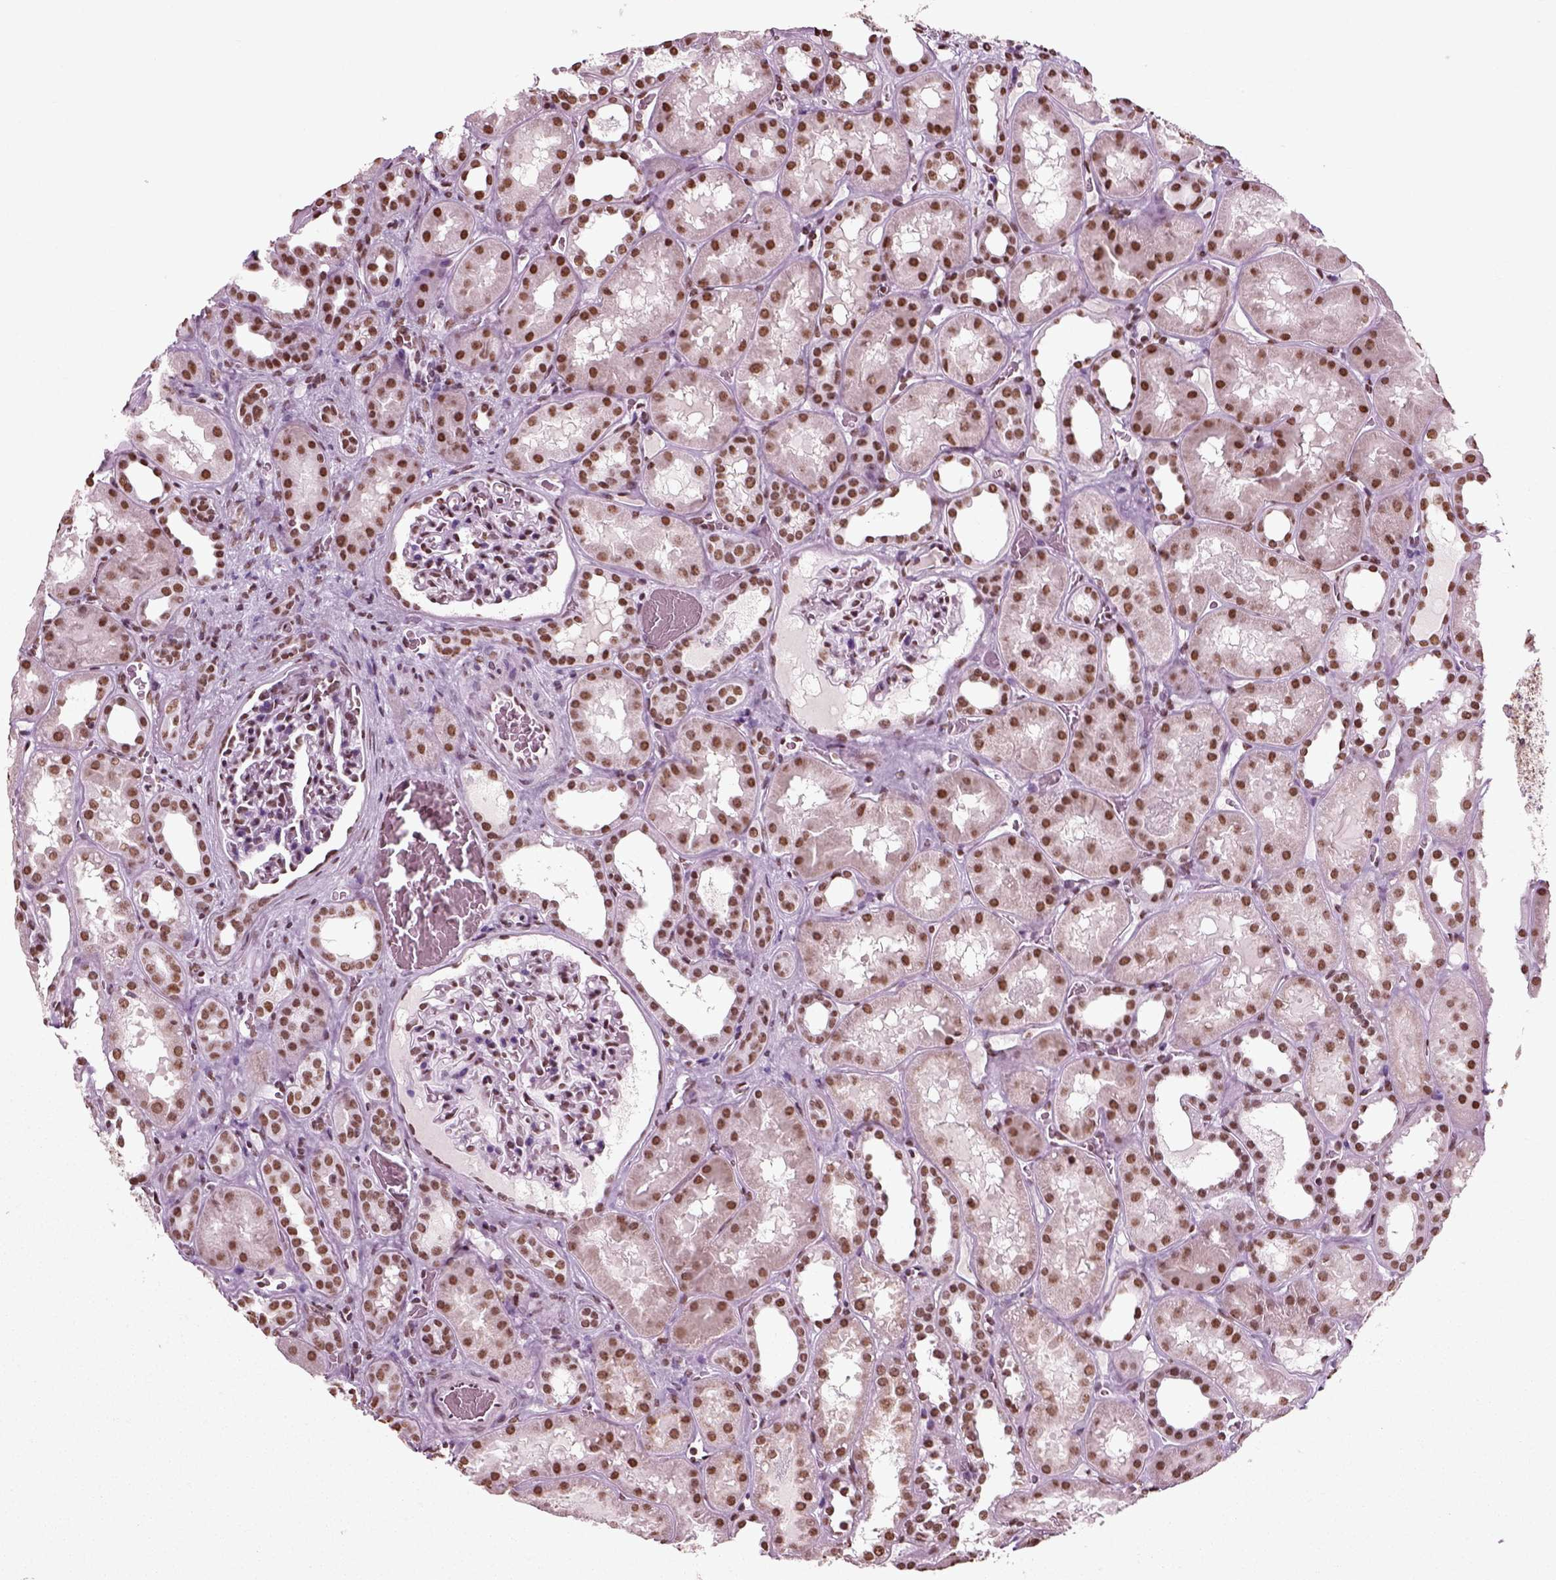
{"staining": {"intensity": "moderate", "quantity": "25%-75%", "location": "nuclear"}, "tissue": "kidney", "cell_type": "Cells in glomeruli", "image_type": "normal", "snomed": [{"axis": "morphology", "description": "Normal tissue, NOS"}, {"axis": "topography", "description": "Kidney"}], "caption": "The photomicrograph demonstrates immunohistochemical staining of normal kidney. There is moderate nuclear positivity is identified in about 25%-75% of cells in glomeruli.", "gene": "POLR1H", "patient": {"sex": "female", "age": 41}}